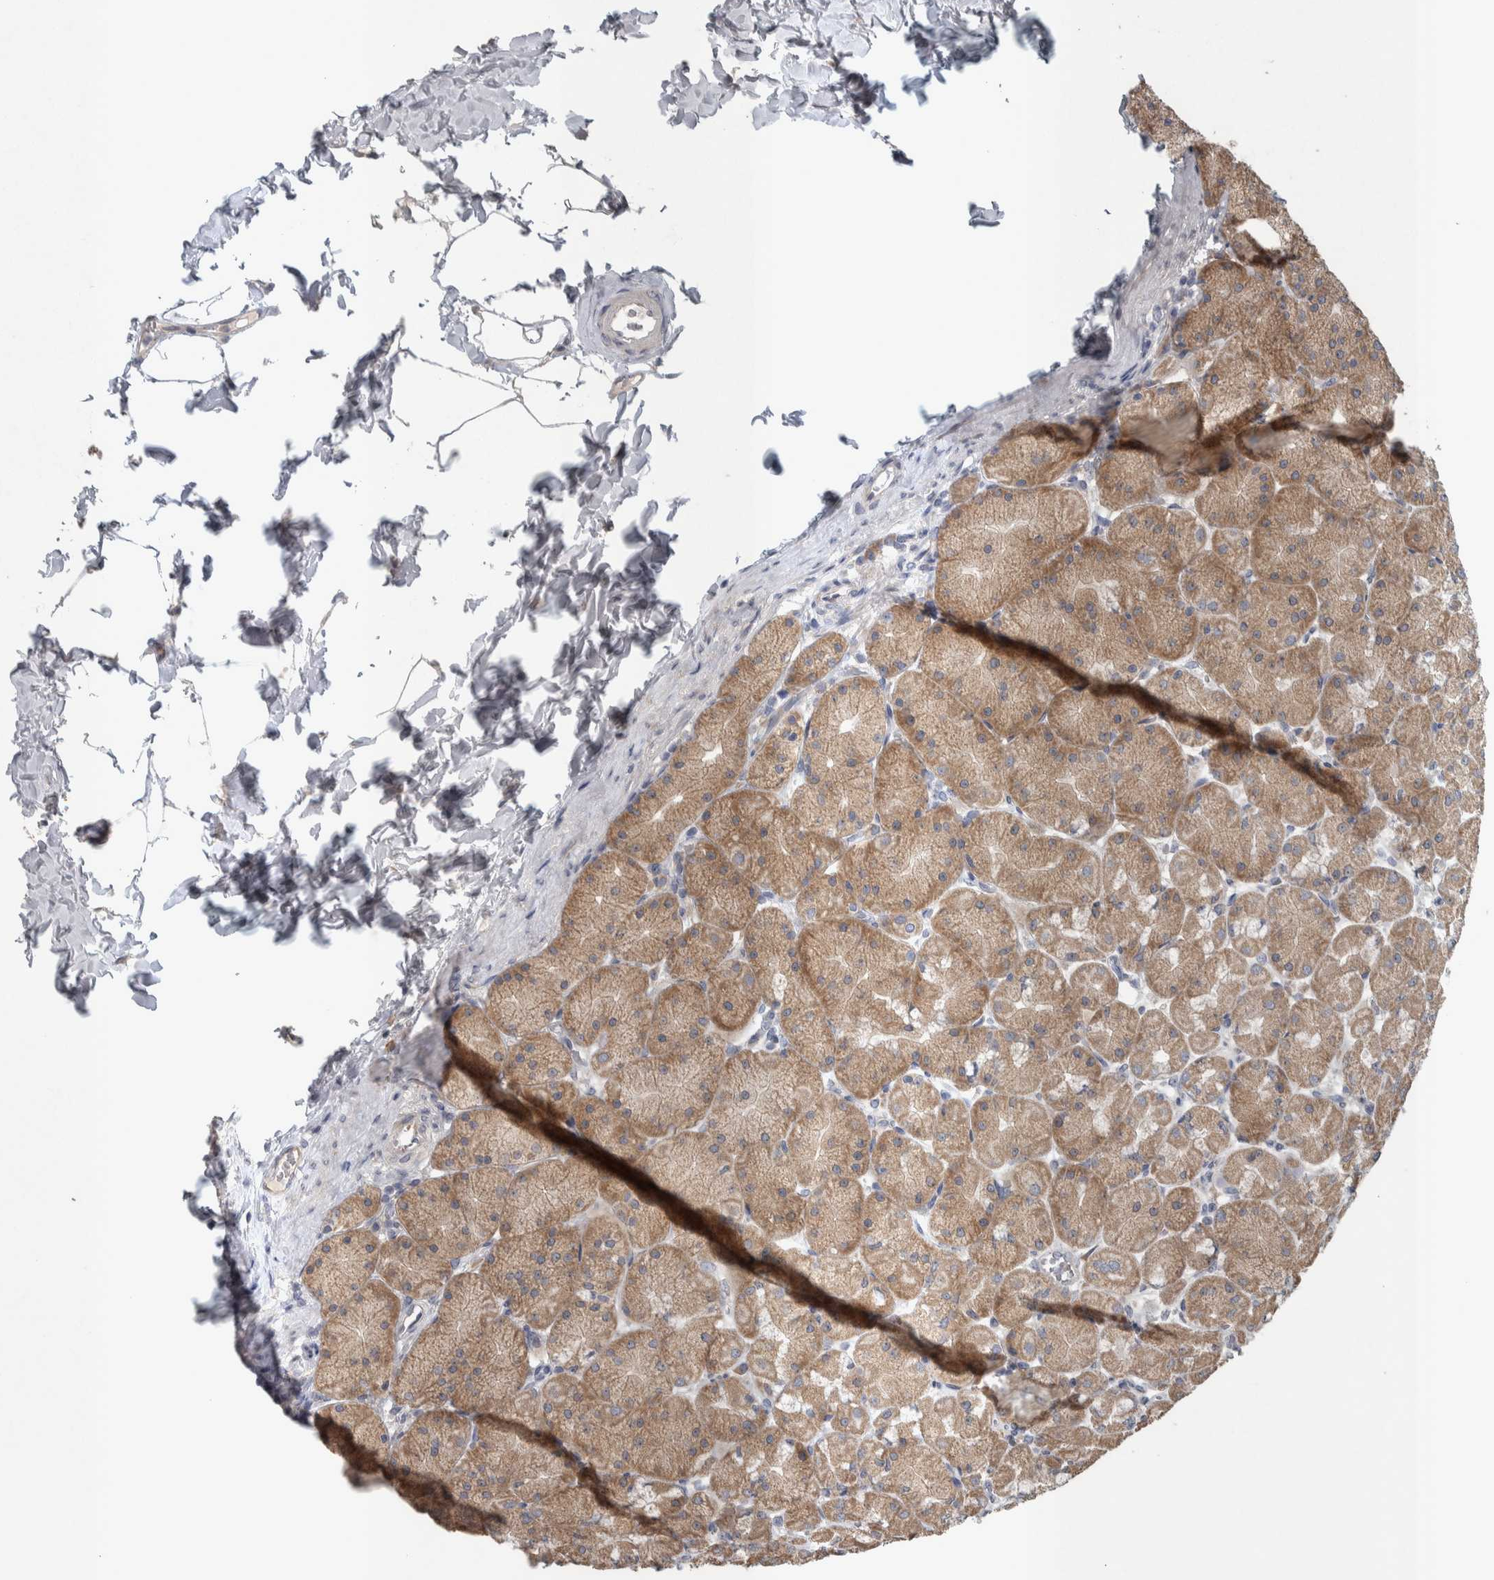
{"staining": {"intensity": "moderate", "quantity": ">75%", "location": "cytoplasmic/membranous"}, "tissue": "stomach", "cell_type": "Glandular cells", "image_type": "normal", "snomed": [{"axis": "morphology", "description": "Normal tissue, NOS"}, {"axis": "topography", "description": "Stomach, upper"}], "caption": "Immunohistochemical staining of normal stomach reveals moderate cytoplasmic/membranous protein positivity in approximately >75% of glandular cells. The protein is shown in brown color, while the nuclei are stained blue.", "gene": "SRP68", "patient": {"sex": "female", "age": 56}}